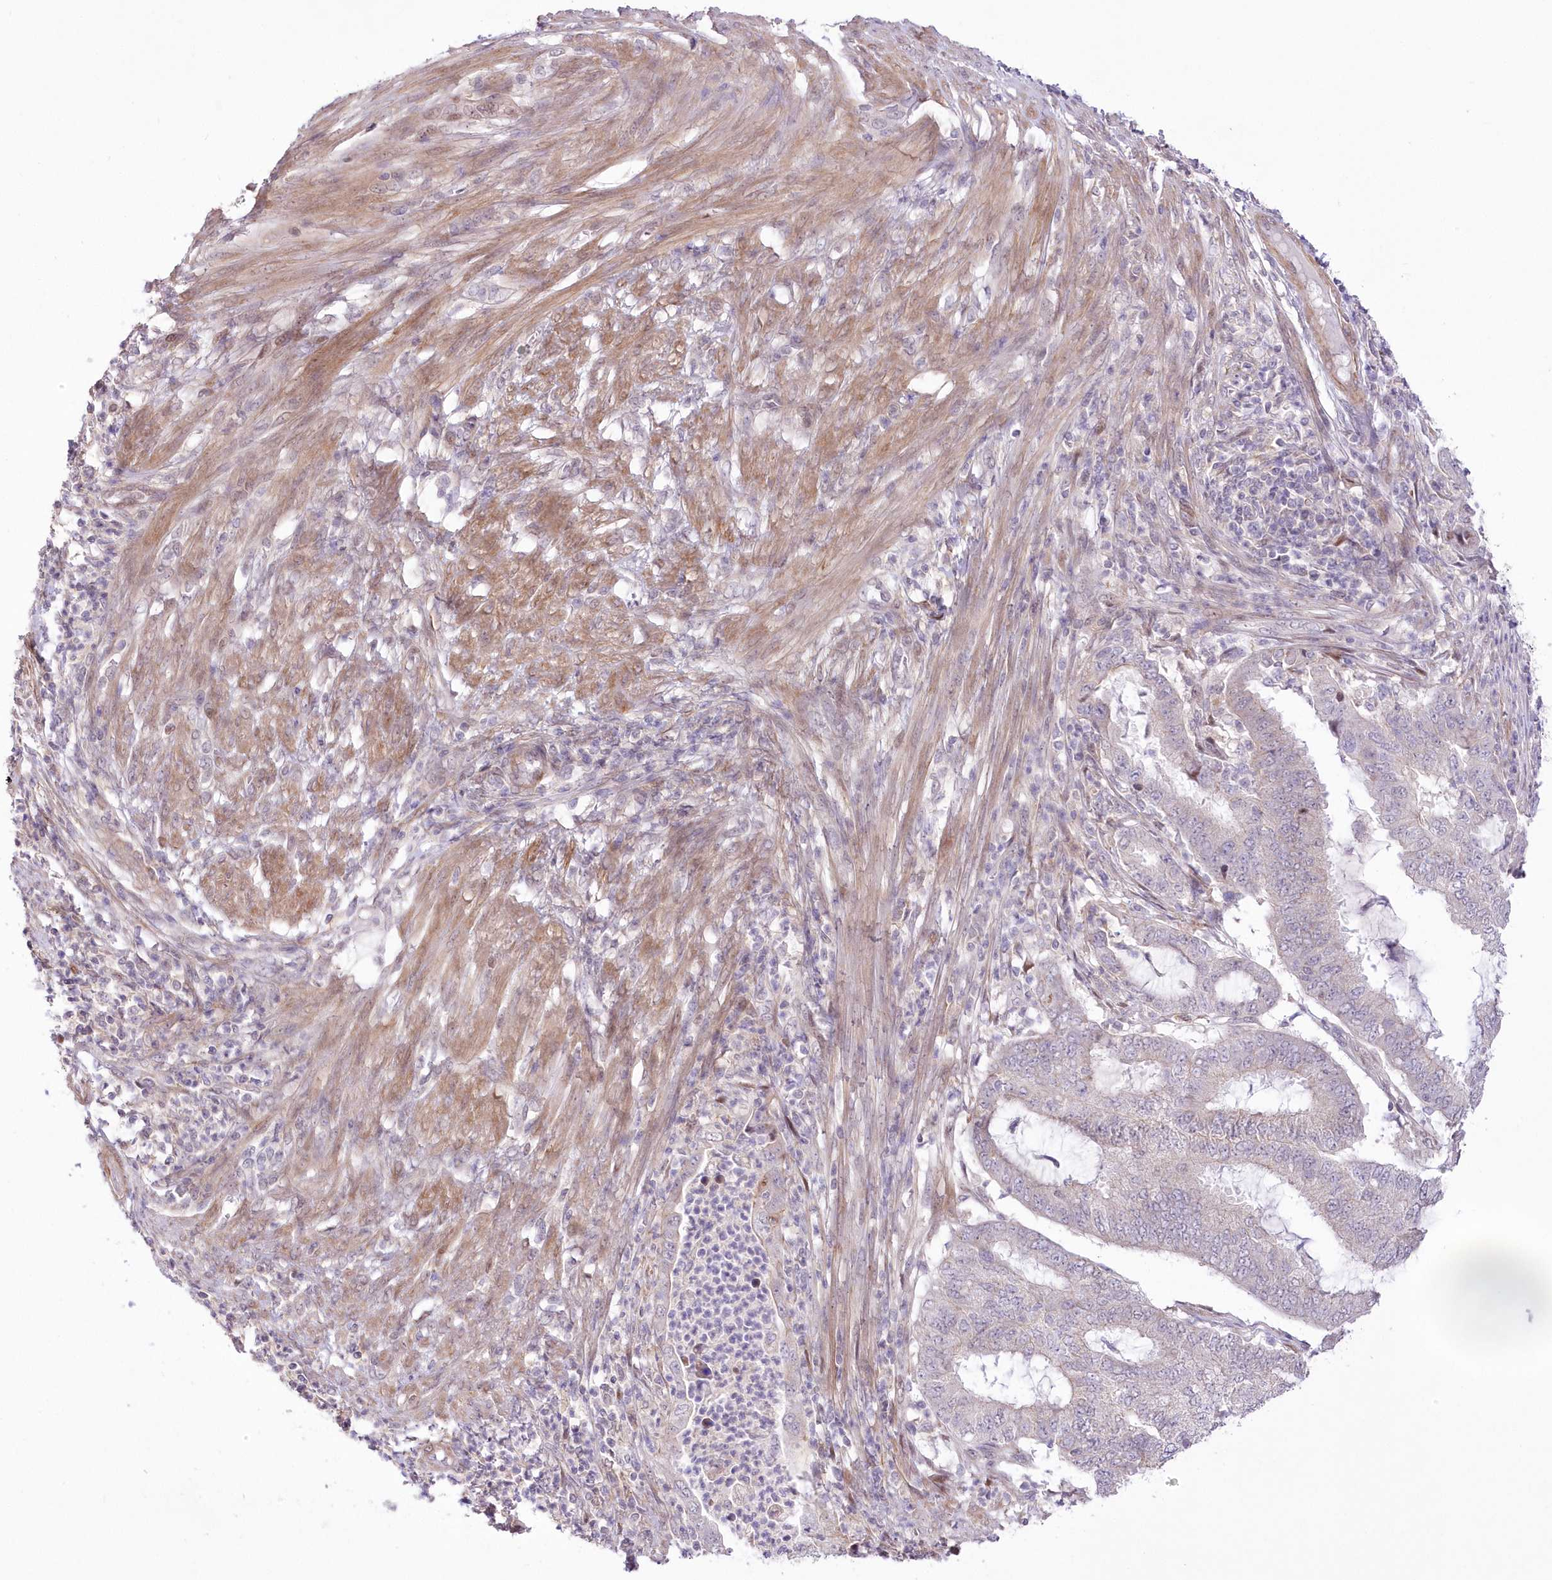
{"staining": {"intensity": "negative", "quantity": "none", "location": "none"}, "tissue": "endometrial cancer", "cell_type": "Tumor cells", "image_type": "cancer", "snomed": [{"axis": "morphology", "description": "Adenocarcinoma, NOS"}, {"axis": "topography", "description": "Endometrium"}], "caption": "Protein analysis of adenocarcinoma (endometrial) displays no significant positivity in tumor cells.", "gene": "FAM241B", "patient": {"sex": "female", "age": 51}}